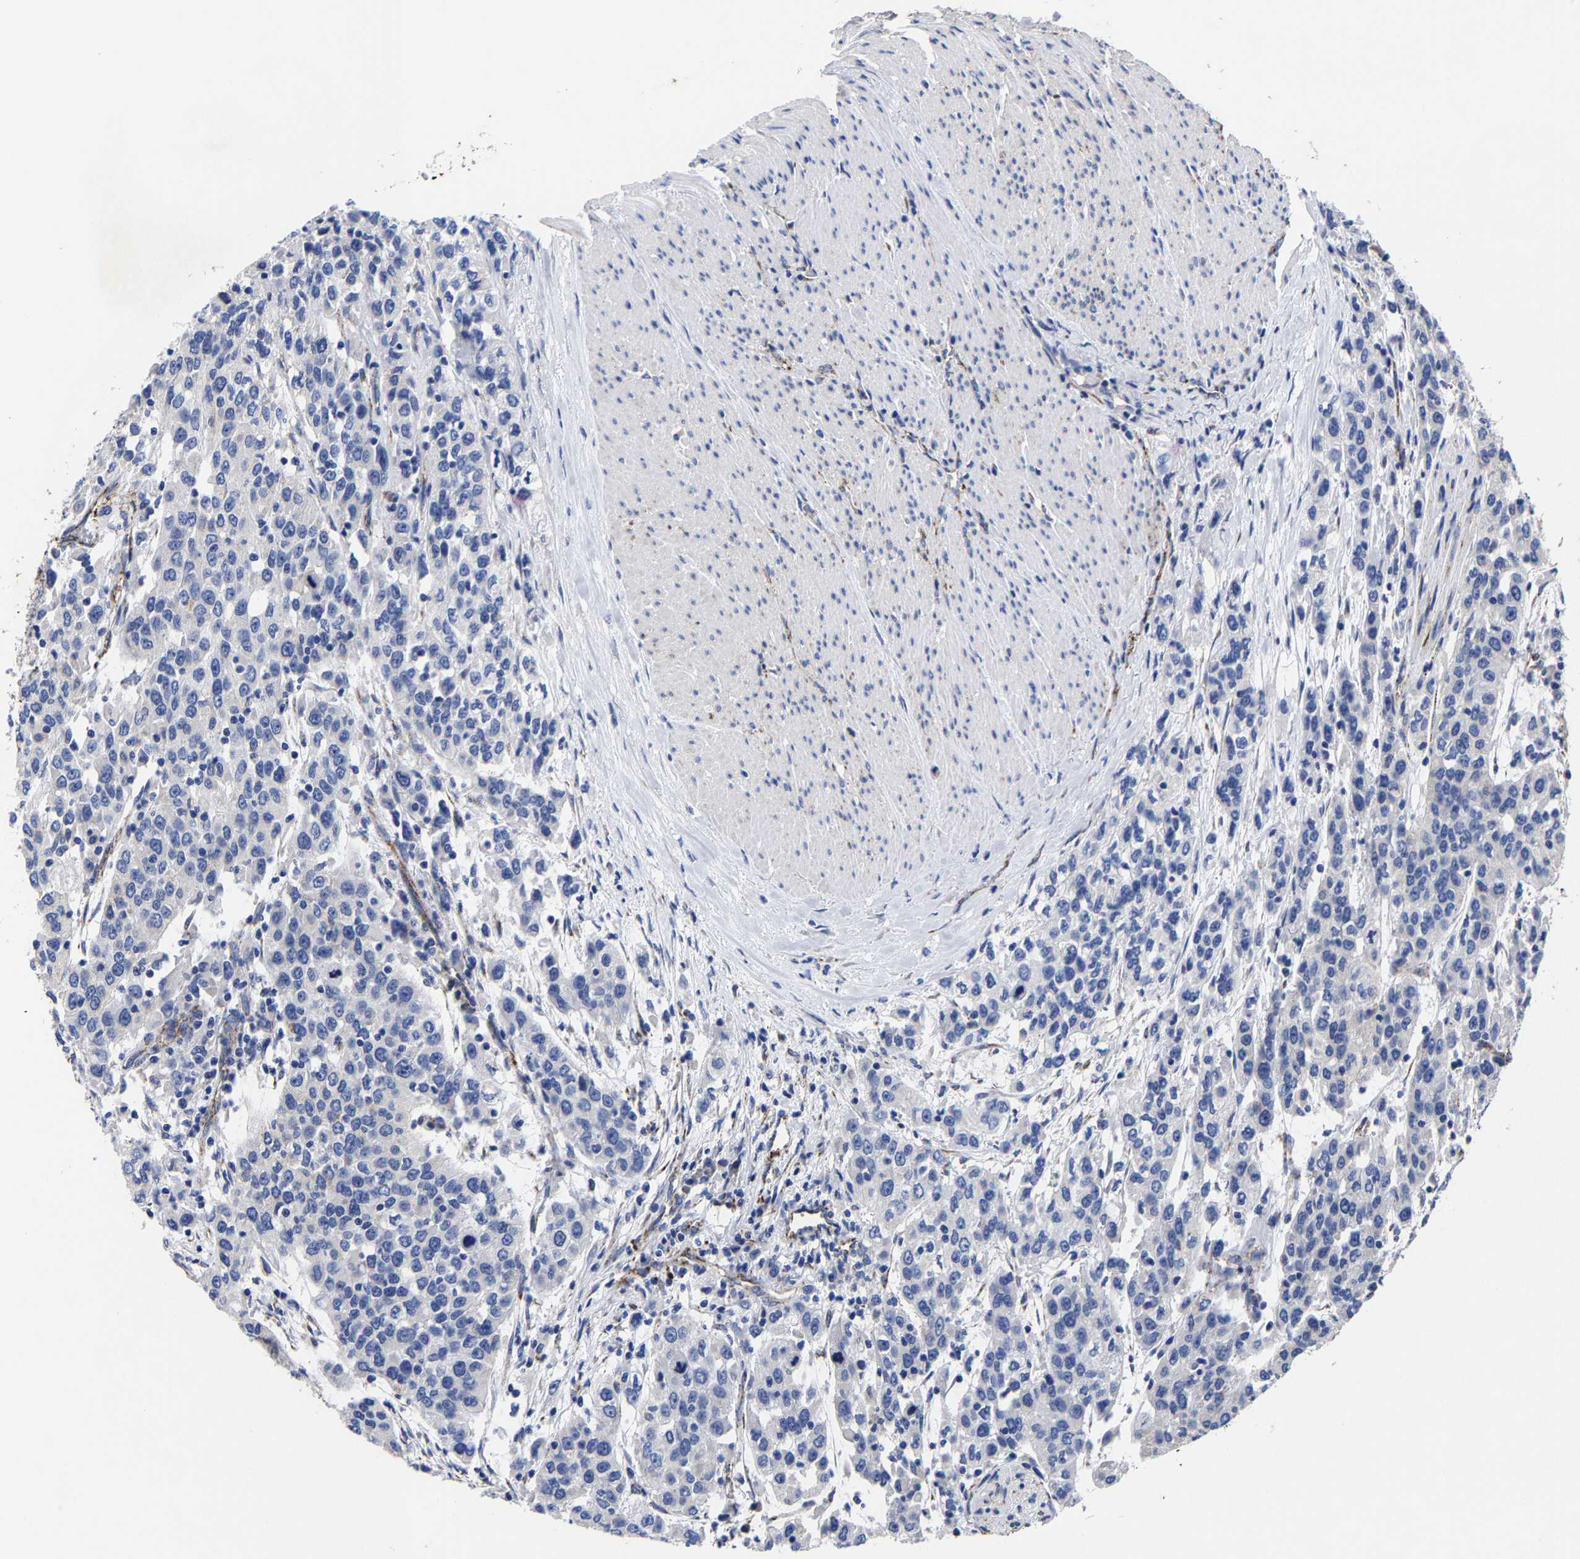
{"staining": {"intensity": "negative", "quantity": "none", "location": "none"}, "tissue": "urothelial cancer", "cell_type": "Tumor cells", "image_type": "cancer", "snomed": [{"axis": "morphology", "description": "Urothelial carcinoma, High grade"}, {"axis": "topography", "description": "Urinary bladder"}], "caption": "Urothelial cancer was stained to show a protein in brown. There is no significant positivity in tumor cells. (Stains: DAB (3,3'-diaminobenzidine) immunohistochemistry with hematoxylin counter stain, Microscopy: brightfield microscopy at high magnification).", "gene": "AASS", "patient": {"sex": "female", "age": 80}}